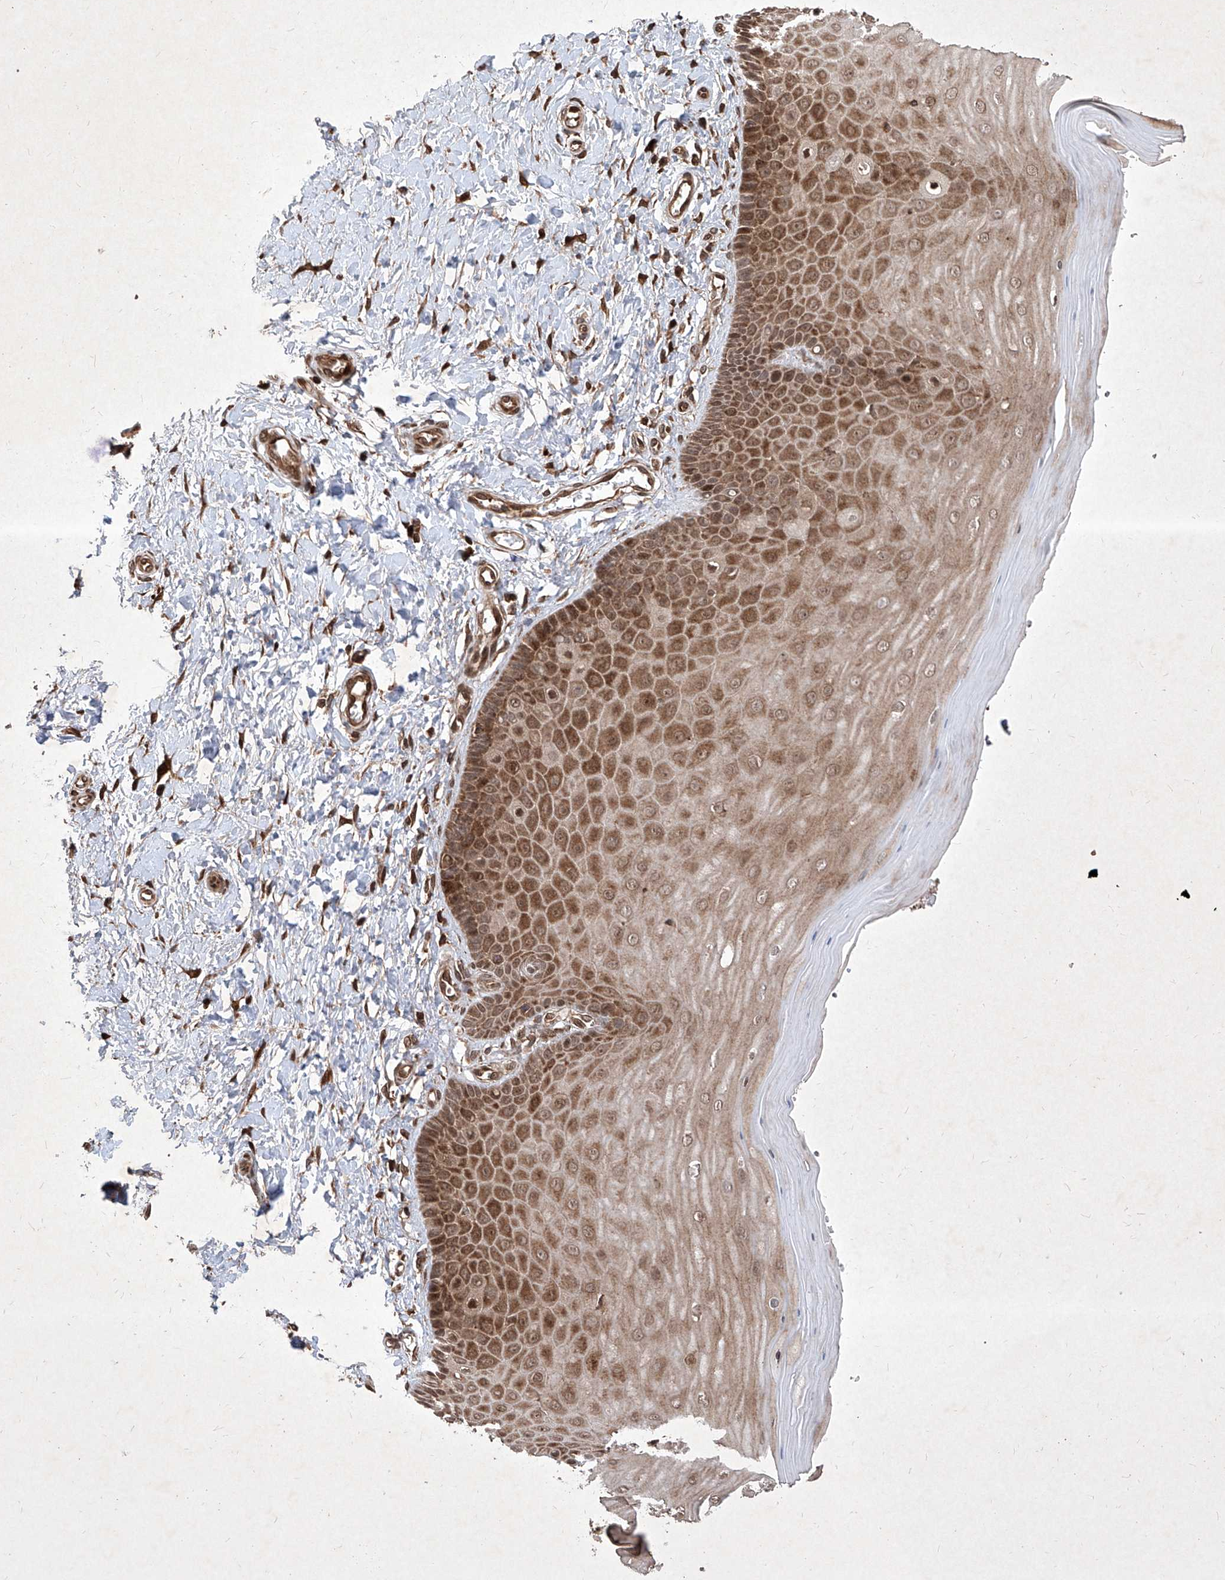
{"staining": {"intensity": "moderate", "quantity": ">75%", "location": "cytoplasmic/membranous,nuclear"}, "tissue": "cervix", "cell_type": "Glandular cells", "image_type": "normal", "snomed": [{"axis": "morphology", "description": "Normal tissue, NOS"}, {"axis": "topography", "description": "Cervix"}], "caption": "Immunohistochemistry (DAB) staining of benign human cervix exhibits moderate cytoplasmic/membranous,nuclear protein staining in approximately >75% of glandular cells.", "gene": "MAGED2", "patient": {"sex": "female", "age": 55}}